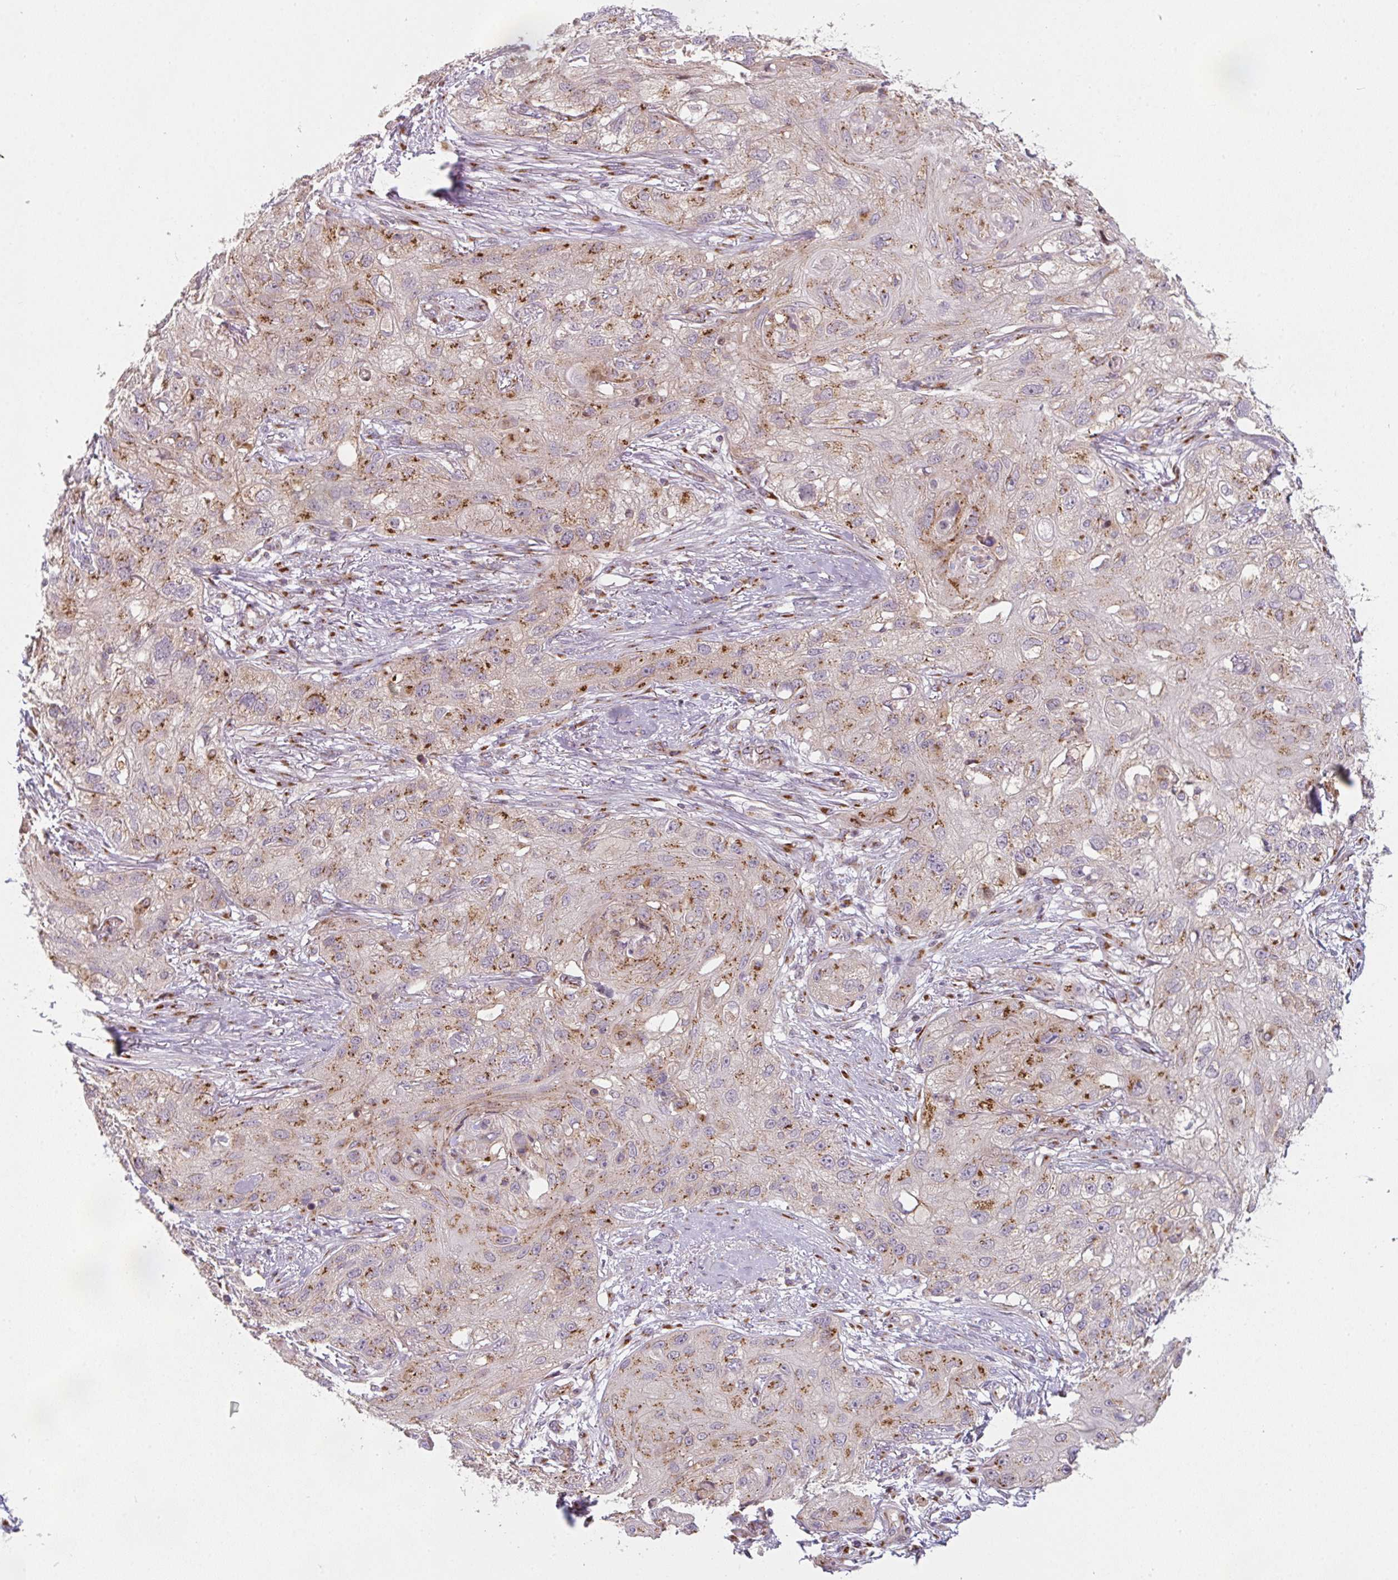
{"staining": {"intensity": "moderate", "quantity": "25%-75%", "location": "cytoplasmic/membranous"}, "tissue": "skin cancer", "cell_type": "Tumor cells", "image_type": "cancer", "snomed": [{"axis": "morphology", "description": "Squamous cell carcinoma, NOS"}, {"axis": "topography", "description": "Skin"}, {"axis": "topography", "description": "Vulva"}], "caption": "Immunohistochemical staining of skin cancer displays medium levels of moderate cytoplasmic/membranous staining in approximately 25%-75% of tumor cells.", "gene": "GVQW3", "patient": {"sex": "female", "age": 86}}